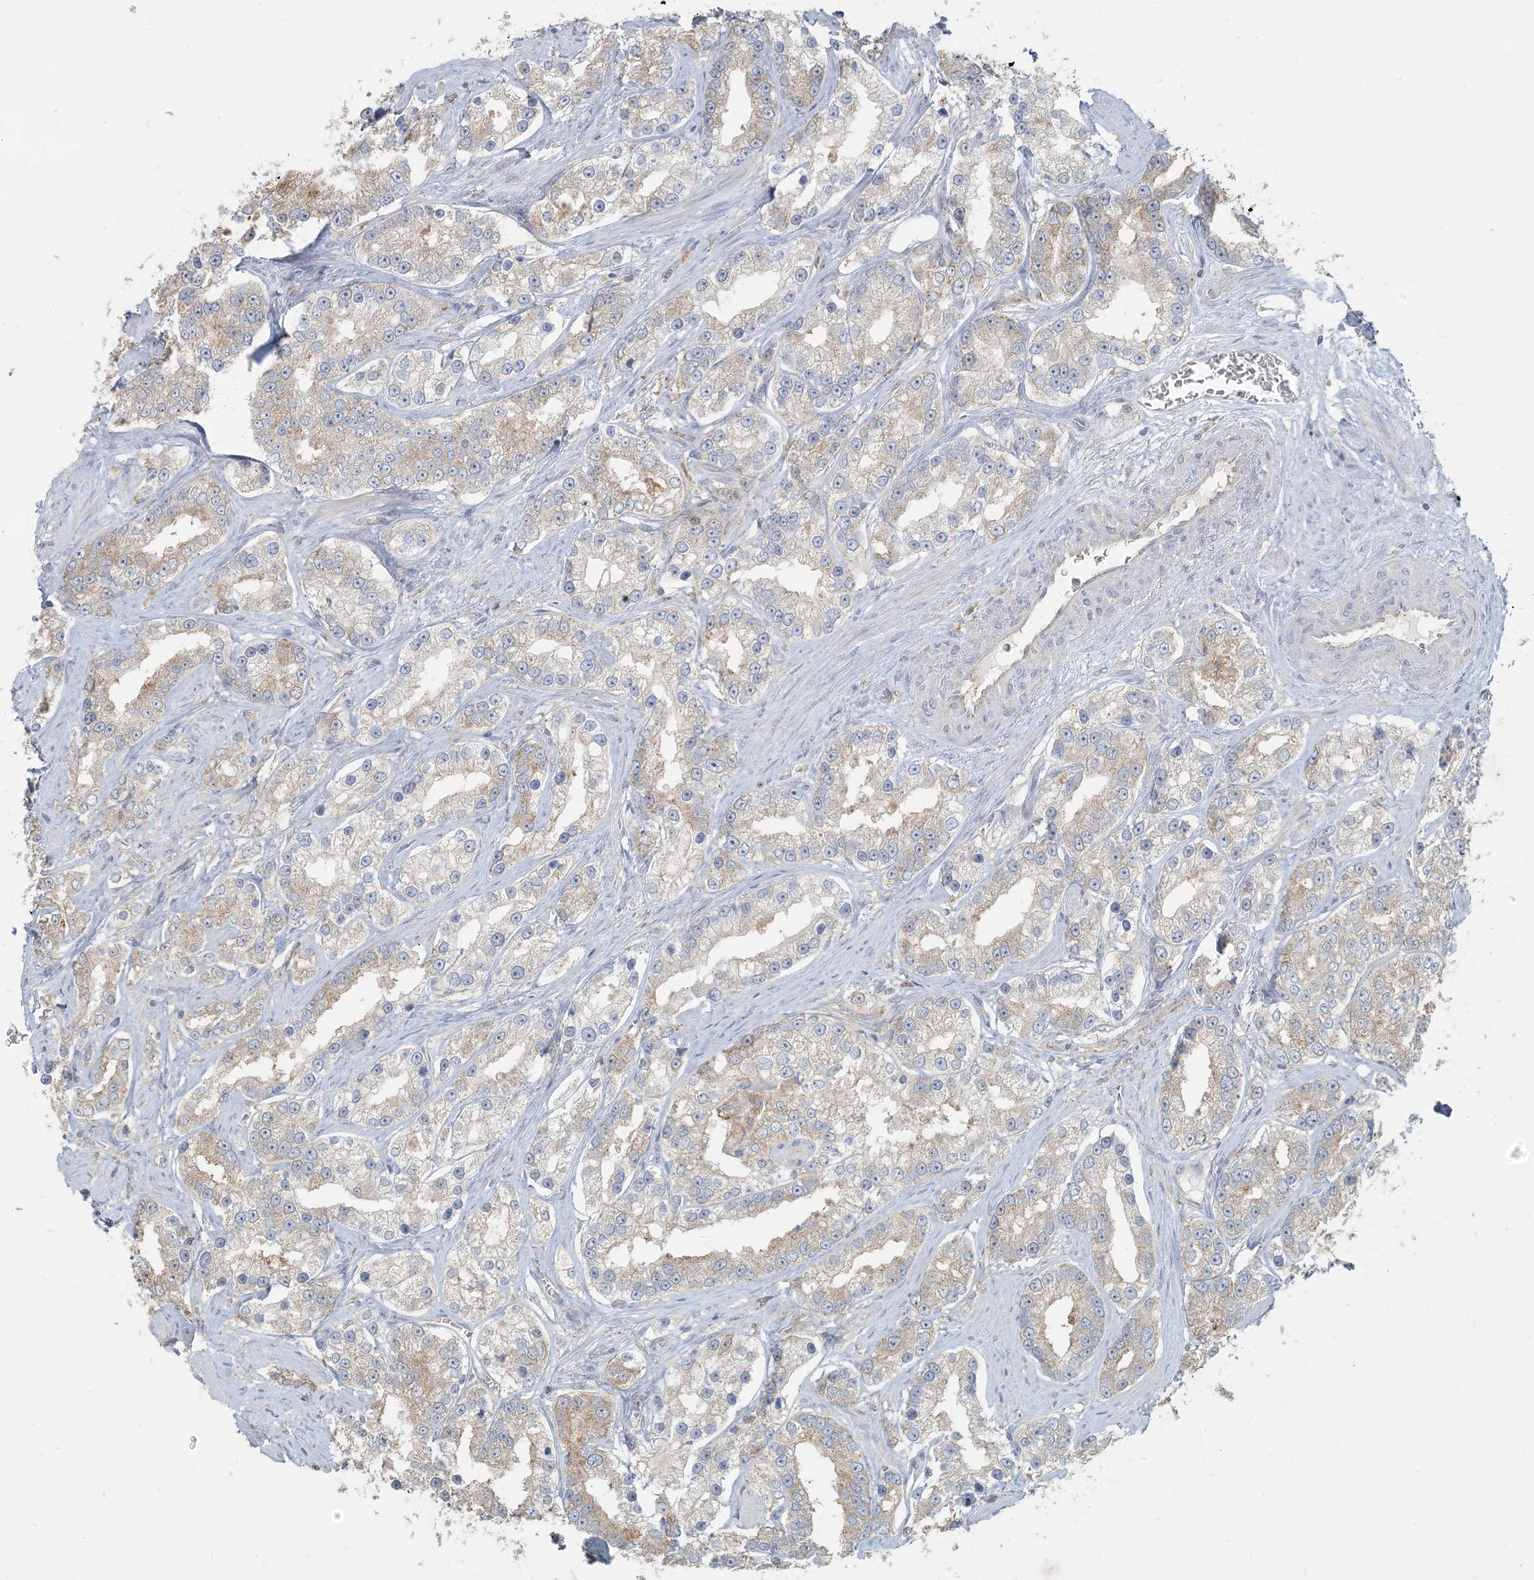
{"staining": {"intensity": "weak", "quantity": ">75%", "location": "cytoplasmic/membranous"}, "tissue": "prostate cancer", "cell_type": "Tumor cells", "image_type": "cancer", "snomed": [{"axis": "morphology", "description": "Normal tissue, NOS"}, {"axis": "morphology", "description": "Adenocarcinoma, High grade"}, {"axis": "topography", "description": "Prostate"}], "caption": "Immunohistochemistry photomicrograph of neoplastic tissue: human high-grade adenocarcinoma (prostate) stained using immunohistochemistry reveals low levels of weak protein expression localized specifically in the cytoplasmic/membranous of tumor cells, appearing as a cytoplasmic/membranous brown color.", "gene": "HACL1", "patient": {"sex": "male", "age": 83}}